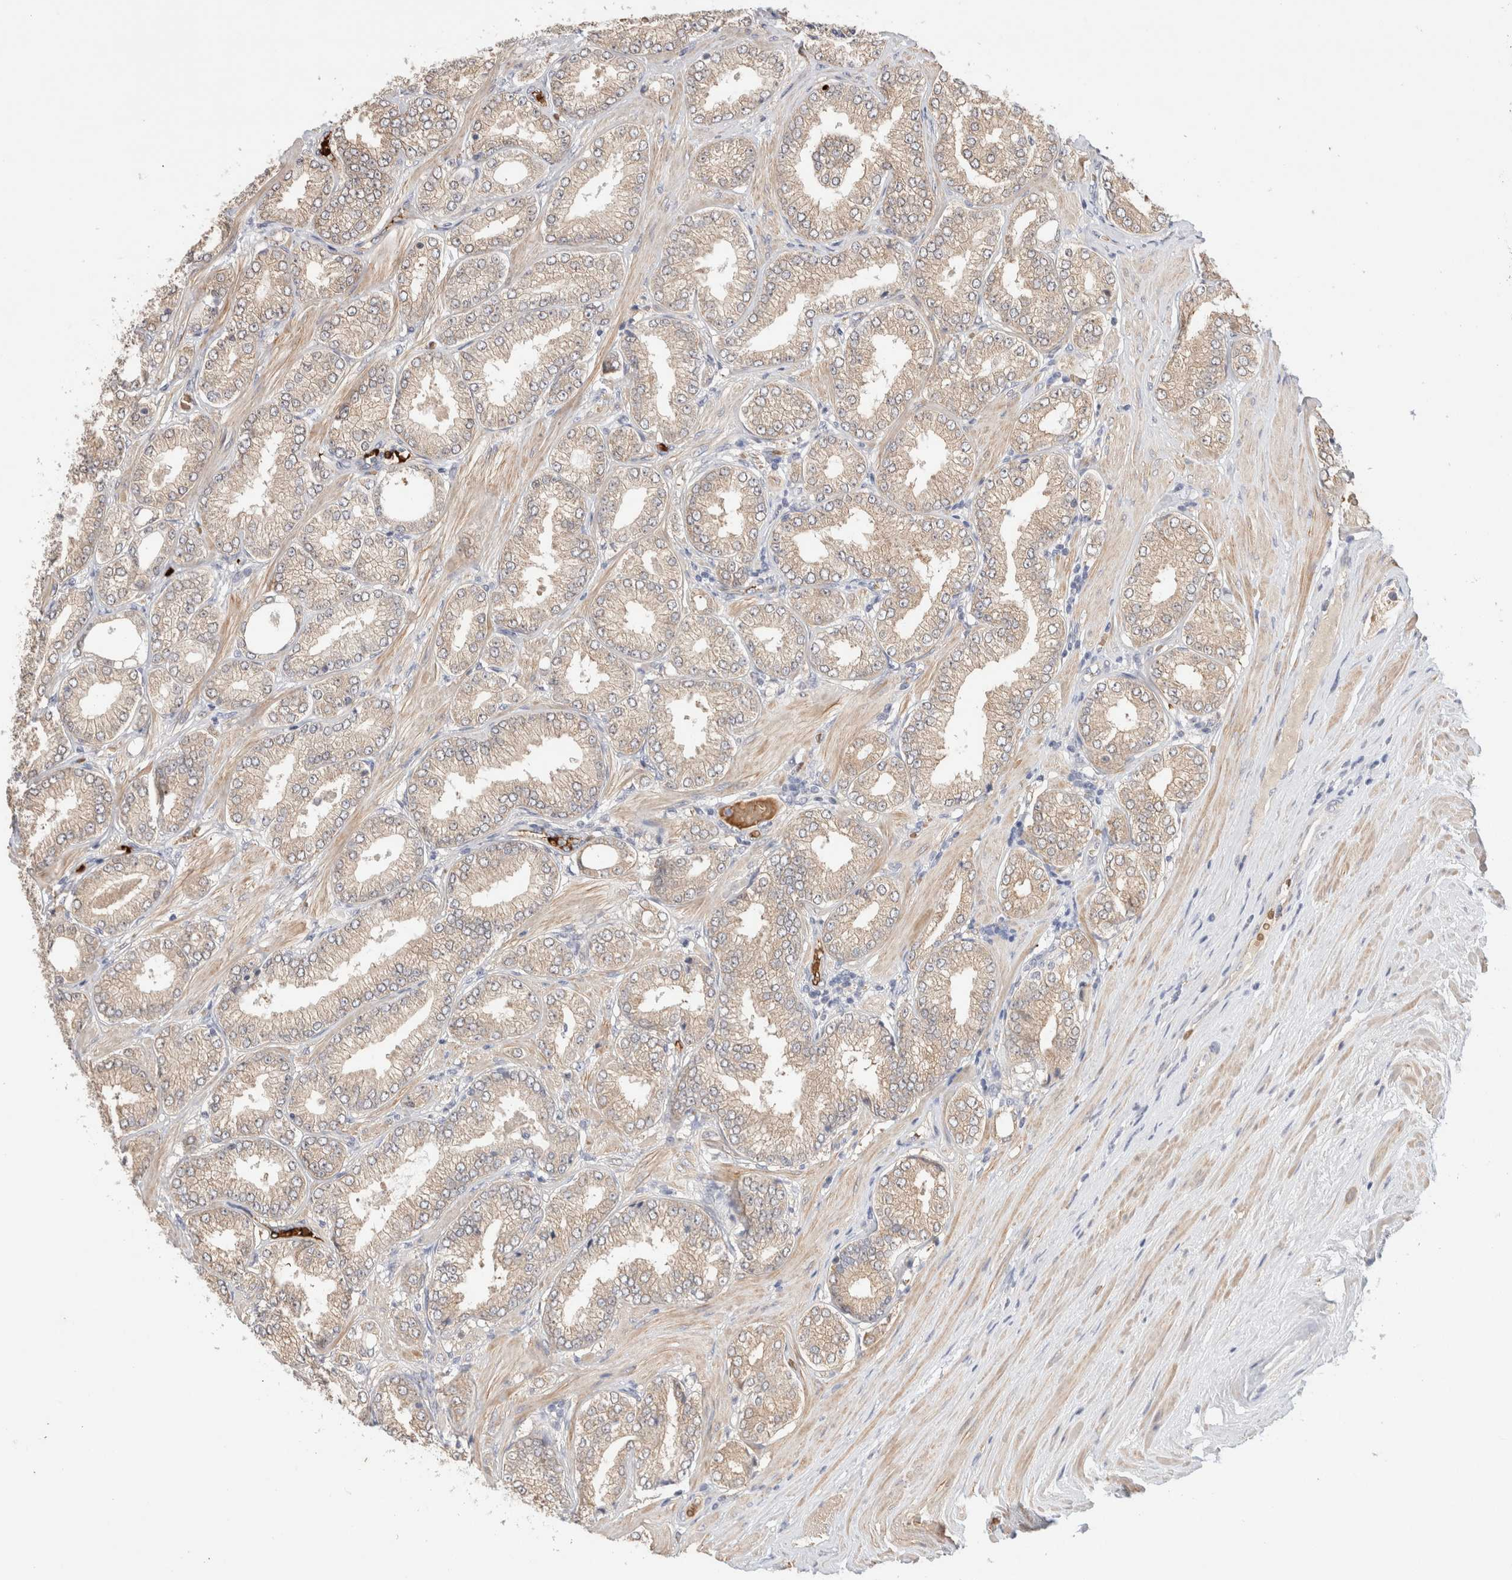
{"staining": {"intensity": "weak", "quantity": ">75%", "location": "cytoplasmic/membranous"}, "tissue": "prostate cancer", "cell_type": "Tumor cells", "image_type": "cancer", "snomed": [{"axis": "morphology", "description": "Adenocarcinoma, Low grade"}, {"axis": "topography", "description": "Prostate"}], "caption": "The micrograph displays immunohistochemical staining of adenocarcinoma (low-grade) (prostate). There is weak cytoplasmic/membranous expression is appreciated in about >75% of tumor cells.", "gene": "MST1", "patient": {"sex": "male", "age": 62}}